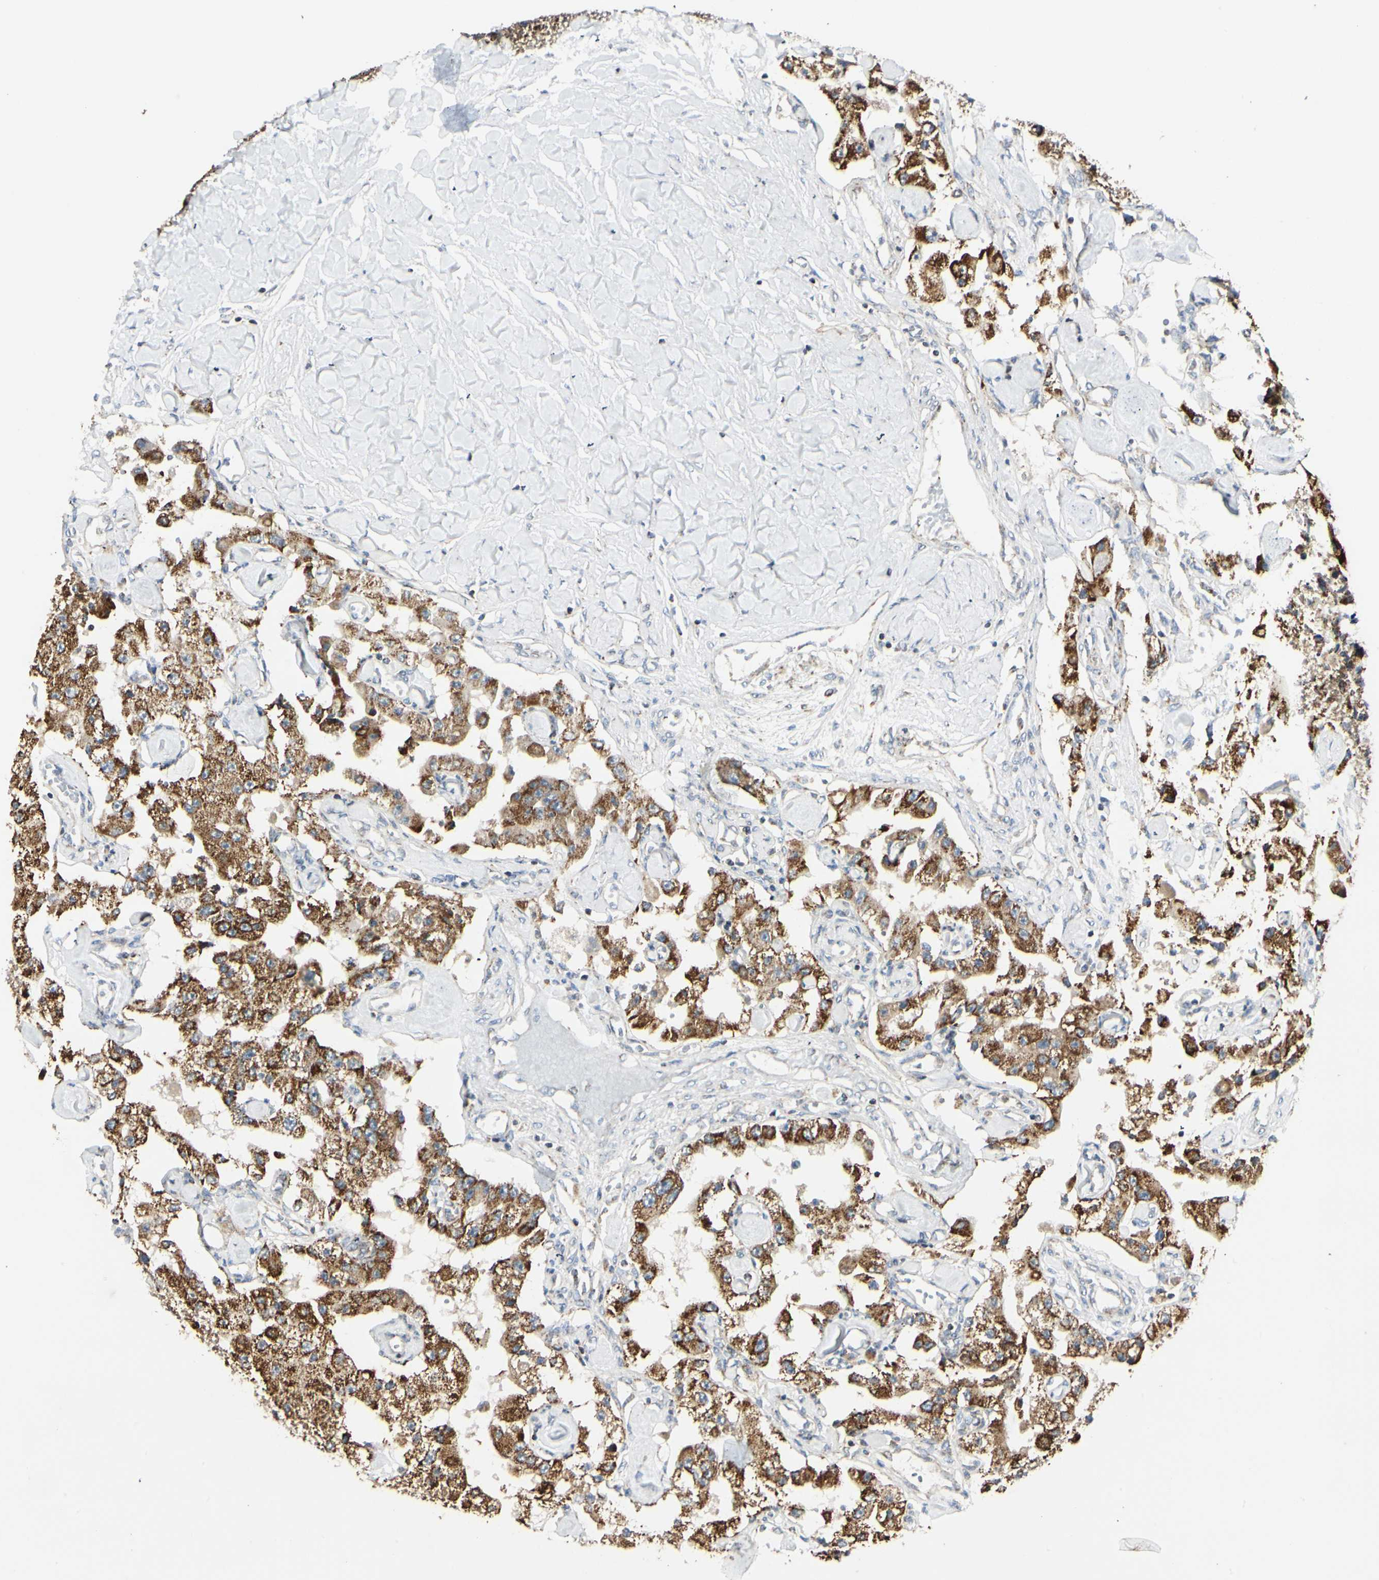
{"staining": {"intensity": "strong", "quantity": ">75%", "location": "cytoplasmic/membranous"}, "tissue": "carcinoid", "cell_type": "Tumor cells", "image_type": "cancer", "snomed": [{"axis": "morphology", "description": "Carcinoid, malignant, NOS"}, {"axis": "topography", "description": "Pancreas"}], "caption": "Tumor cells exhibit strong cytoplasmic/membranous expression in approximately >75% of cells in carcinoid.", "gene": "ANKS6", "patient": {"sex": "male", "age": 41}}